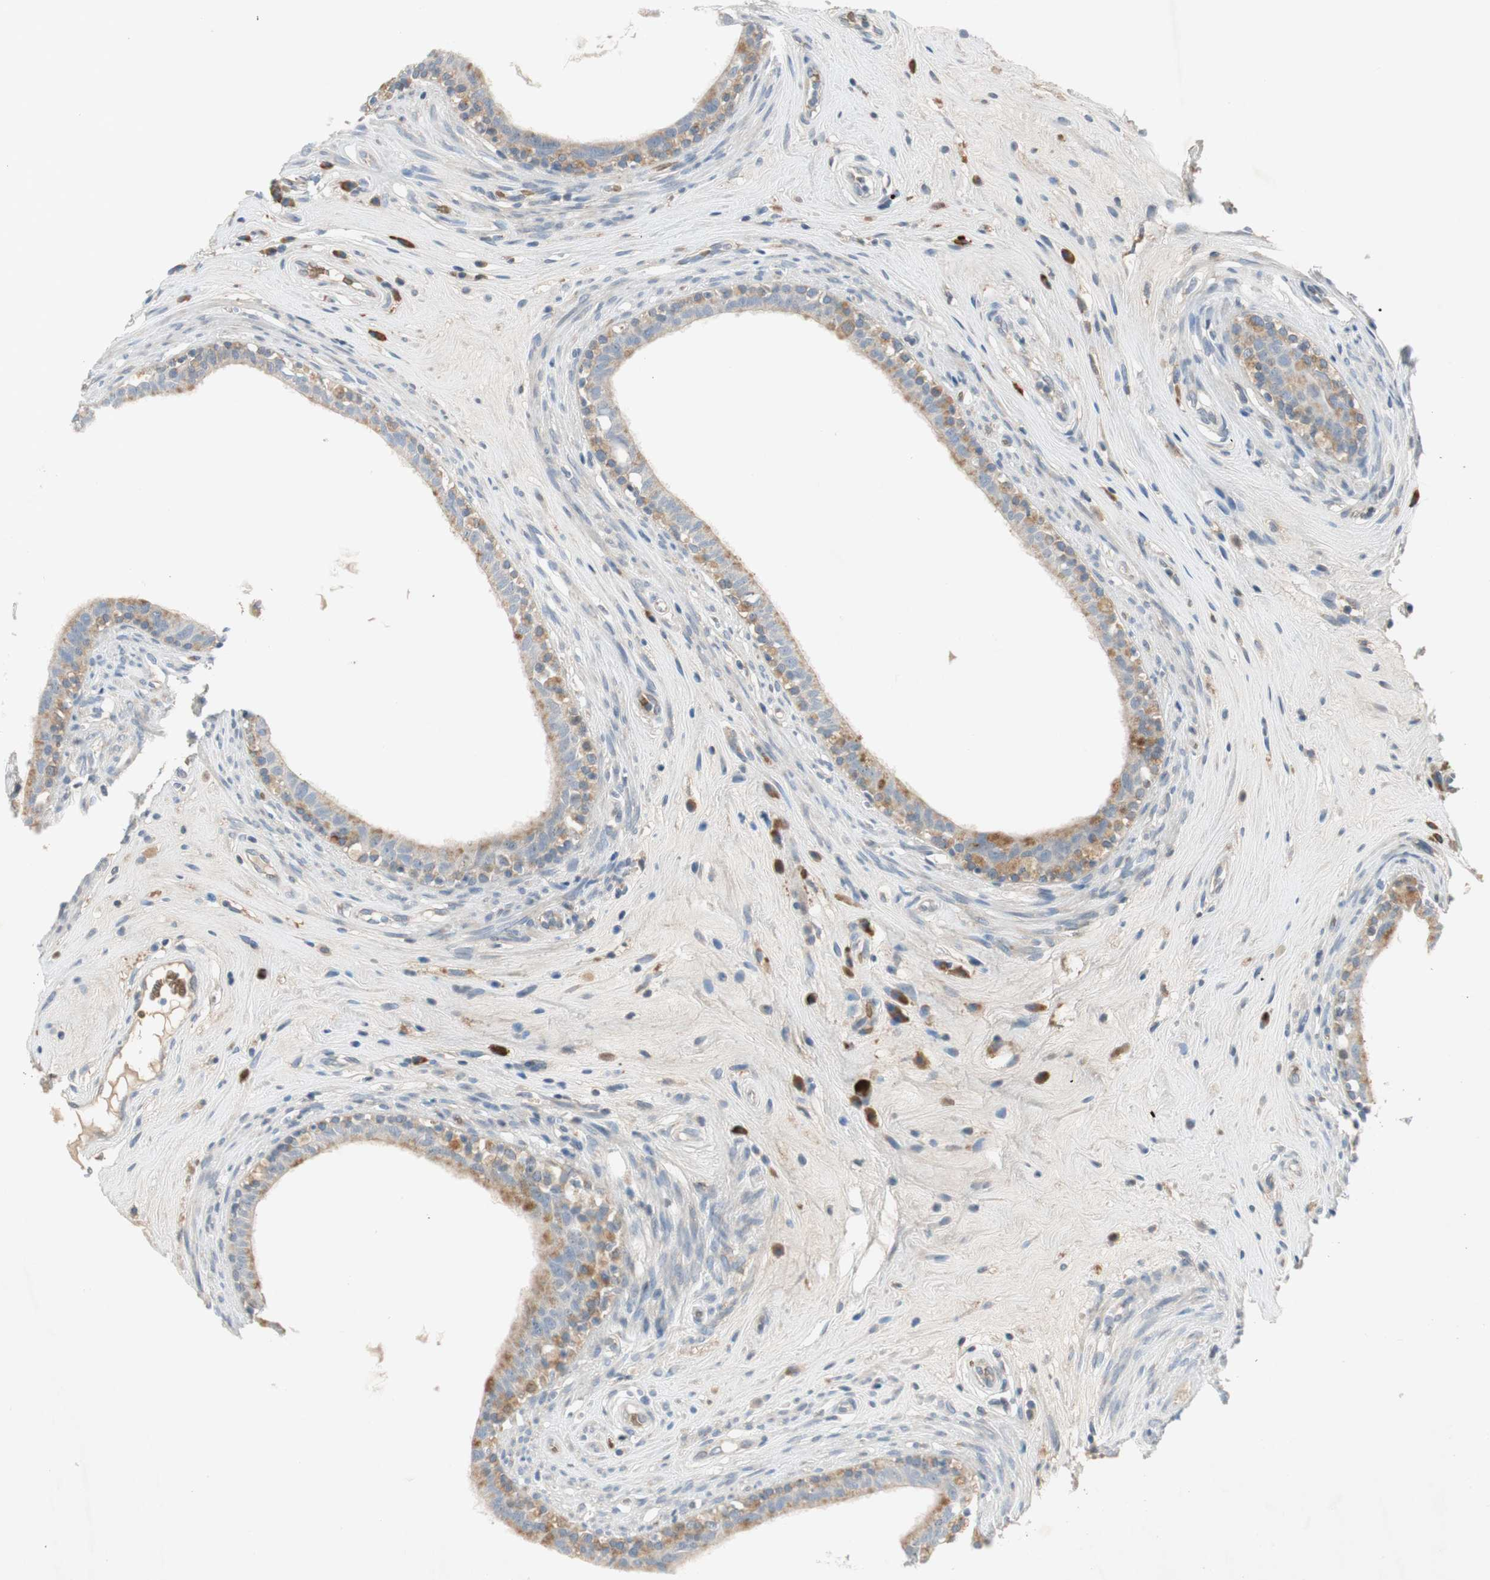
{"staining": {"intensity": "moderate", "quantity": "25%-75%", "location": "cytoplasmic/membranous"}, "tissue": "epididymis", "cell_type": "Glandular cells", "image_type": "normal", "snomed": [{"axis": "morphology", "description": "Normal tissue, NOS"}, {"axis": "morphology", "description": "Inflammation, NOS"}, {"axis": "topography", "description": "Epididymis"}], "caption": "IHC staining of unremarkable epididymis, which demonstrates medium levels of moderate cytoplasmic/membranous positivity in about 25%-75% of glandular cells indicating moderate cytoplasmic/membranous protein expression. The staining was performed using DAB (brown) for protein detection and nuclei were counterstained in hematoxylin (blue).", "gene": "GYPC", "patient": {"sex": "male", "age": 84}}